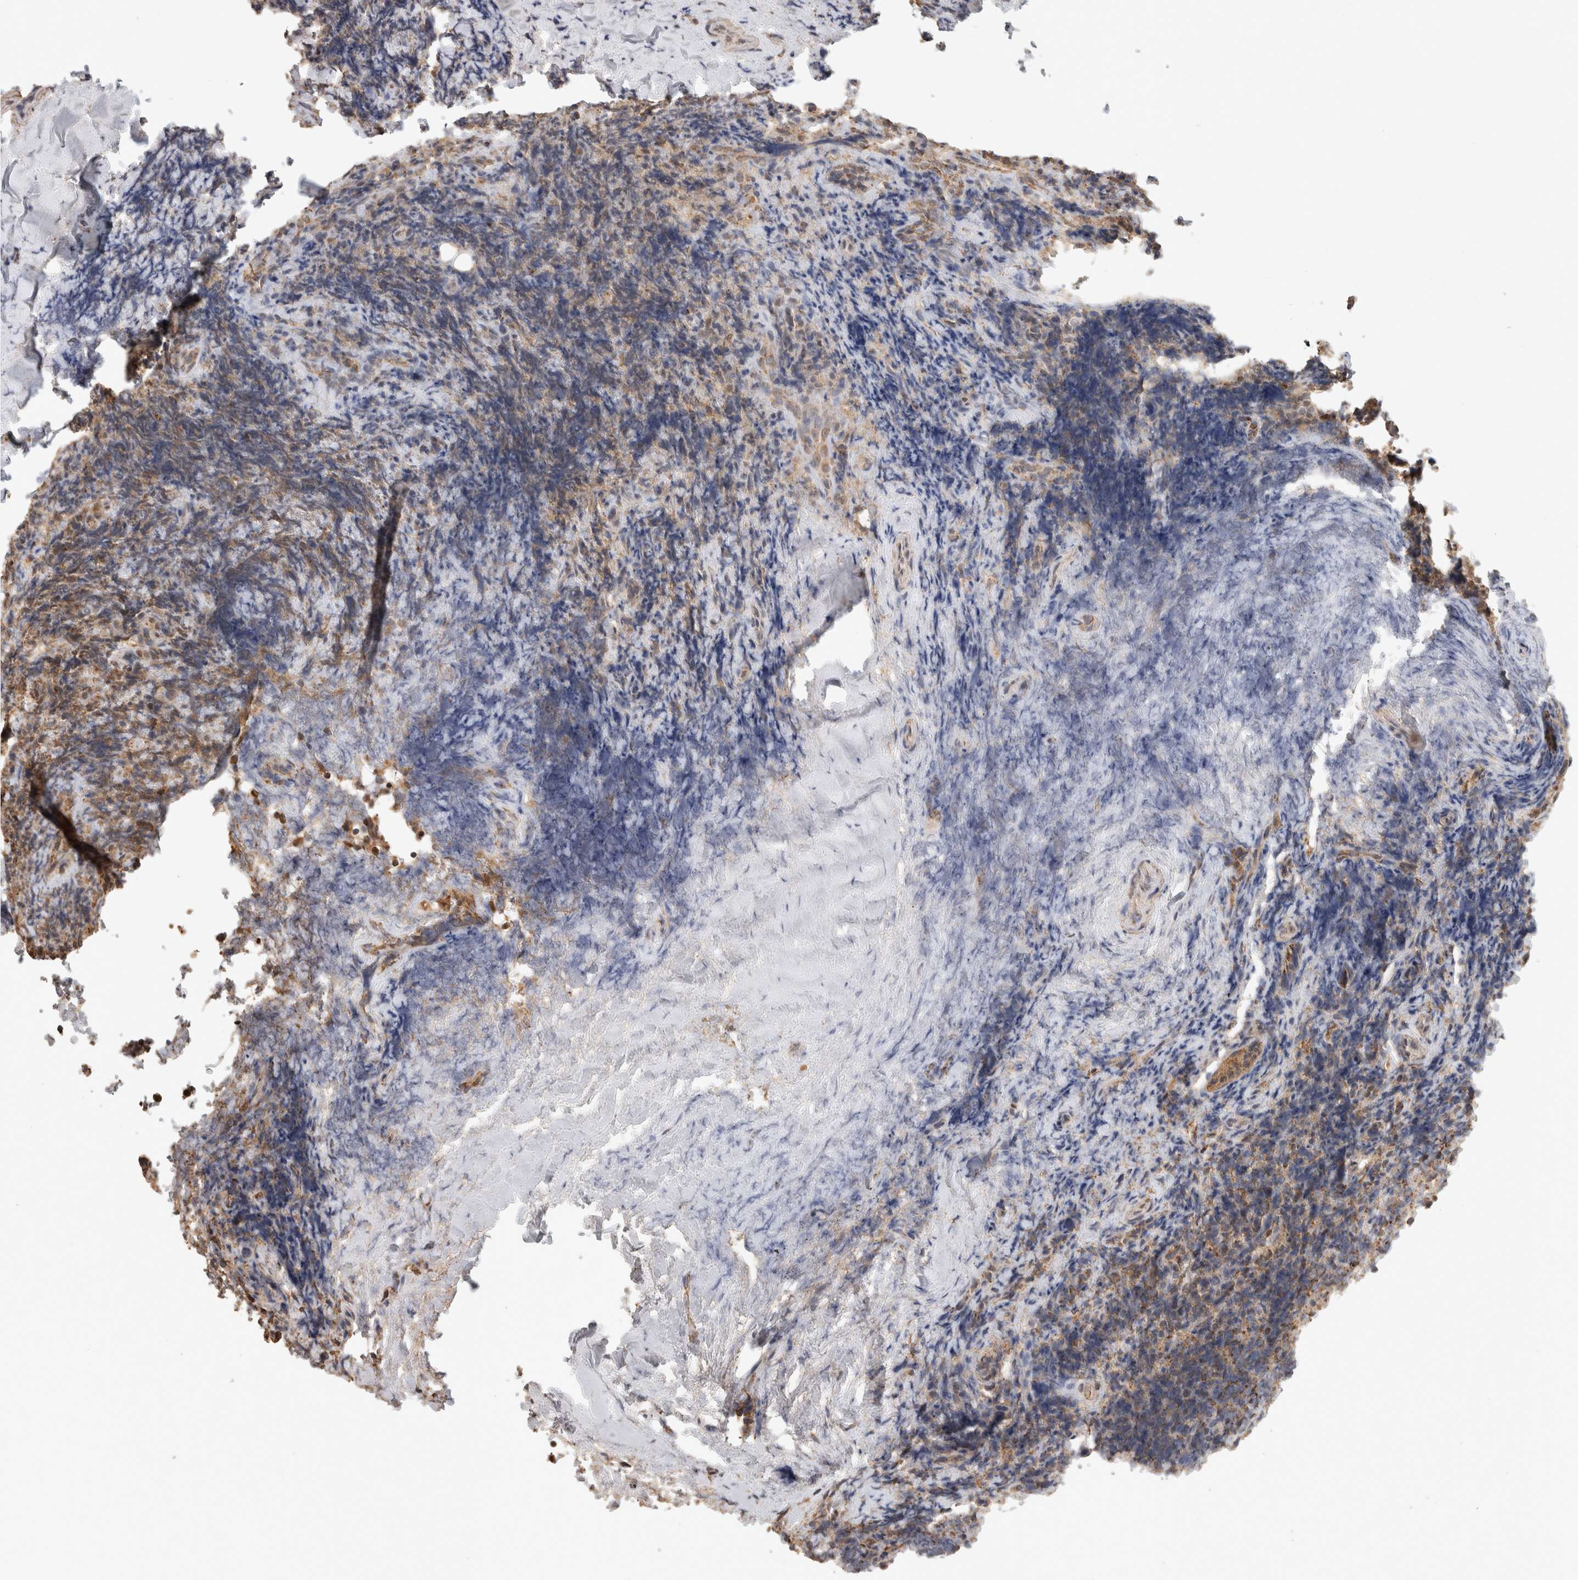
{"staining": {"intensity": "moderate", "quantity": "<25%", "location": "cytoplasmic/membranous"}, "tissue": "lymphoma", "cell_type": "Tumor cells", "image_type": "cancer", "snomed": [{"axis": "morphology", "description": "Malignant lymphoma, non-Hodgkin's type, High grade"}, {"axis": "topography", "description": "Tonsil"}], "caption": "High-power microscopy captured an immunohistochemistry (IHC) photomicrograph of lymphoma, revealing moderate cytoplasmic/membranous staining in about <25% of tumor cells. (DAB (3,3'-diaminobenzidine) IHC, brown staining for protein, blue staining for nuclei).", "gene": "BNIP3L", "patient": {"sex": "female", "age": 36}}